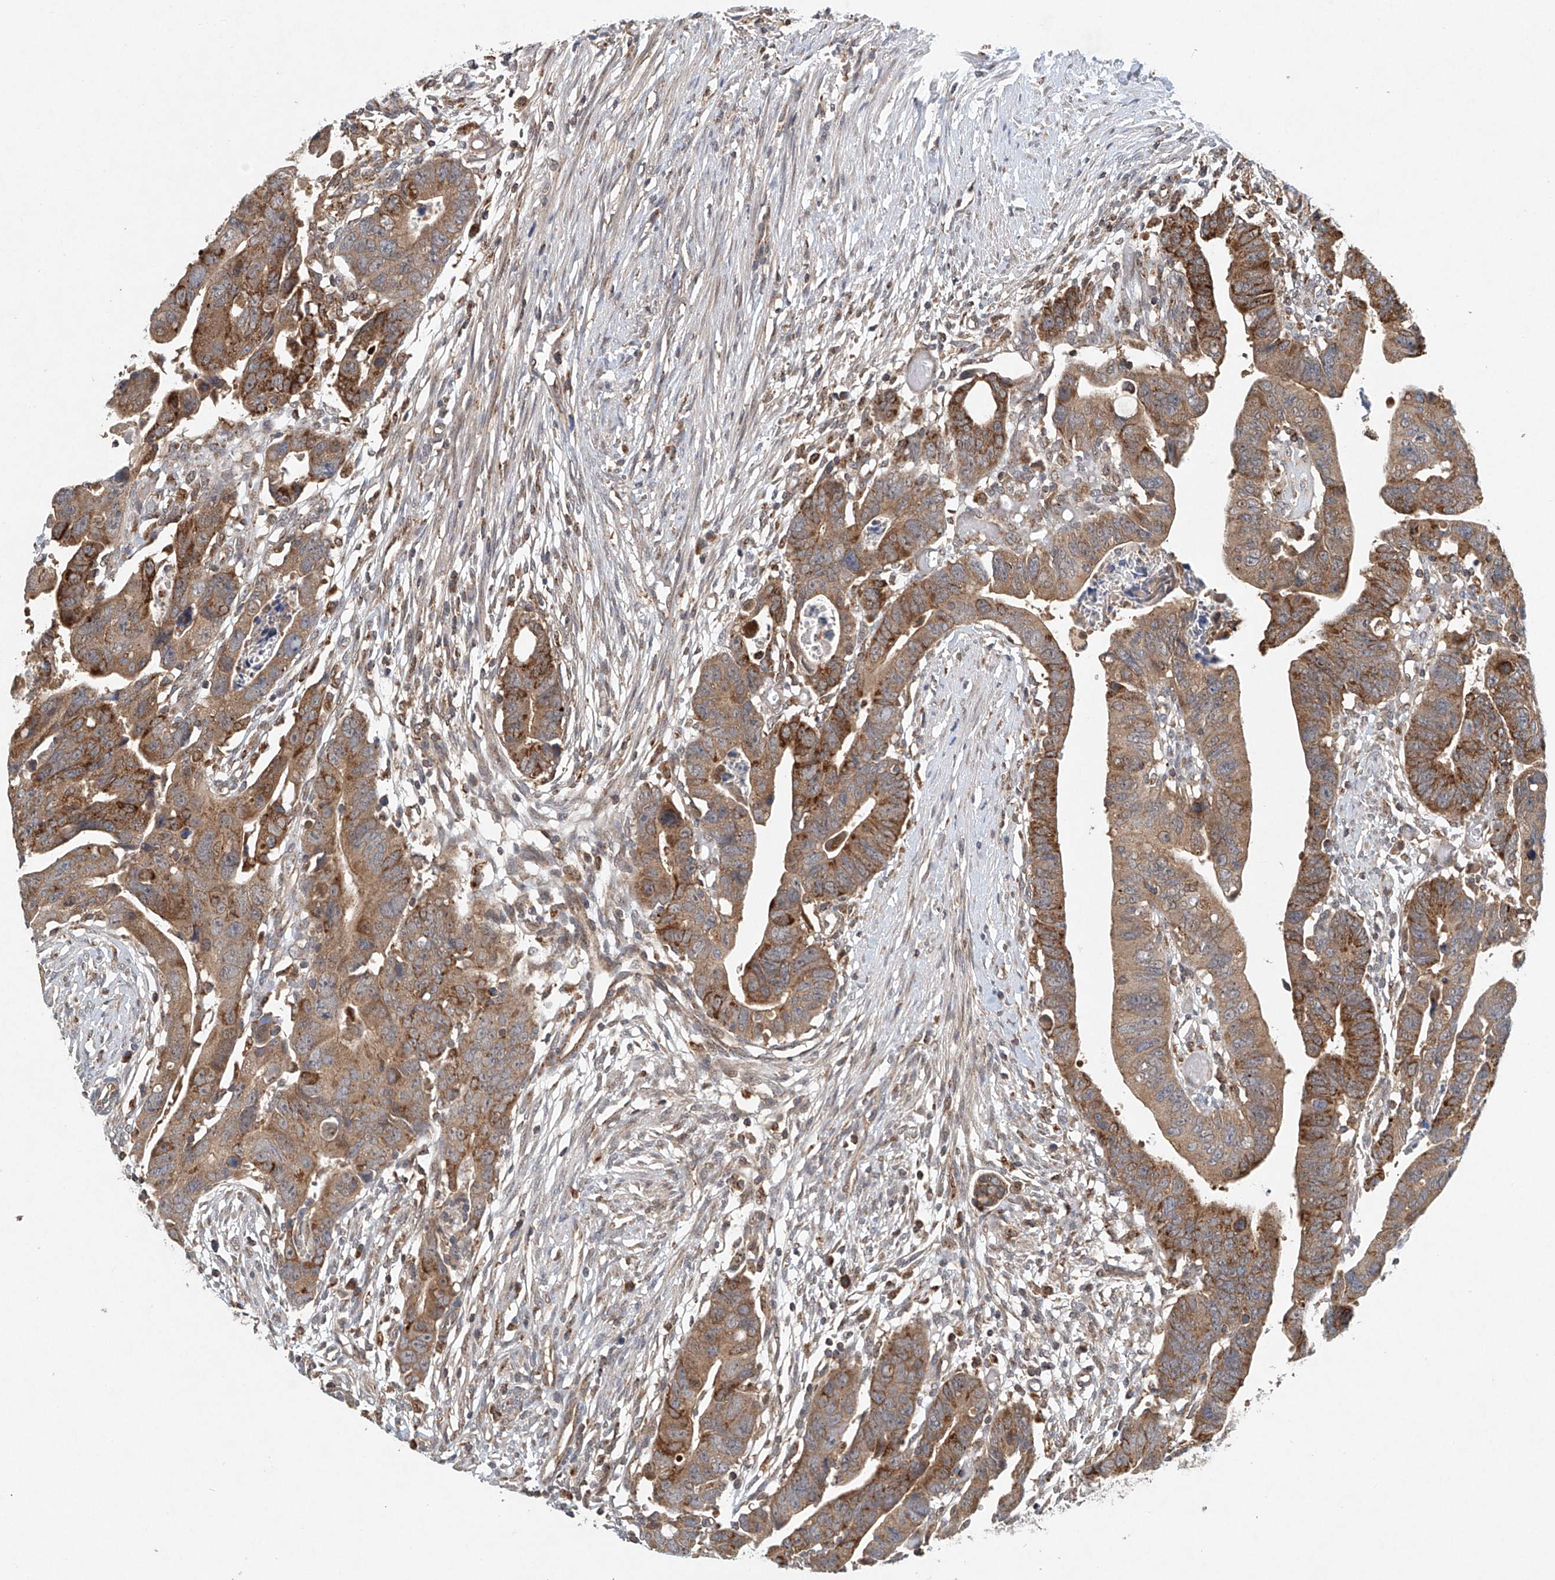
{"staining": {"intensity": "moderate", "quantity": ">75%", "location": "cytoplasmic/membranous"}, "tissue": "colorectal cancer", "cell_type": "Tumor cells", "image_type": "cancer", "snomed": [{"axis": "morphology", "description": "Adenocarcinoma, NOS"}, {"axis": "topography", "description": "Rectum"}], "caption": "Immunohistochemical staining of human colorectal cancer exhibits medium levels of moderate cytoplasmic/membranous protein staining in approximately >75% of tumor cells.", "gene": "DCAF11", "patient": {"sex": "female", "age": 65}}